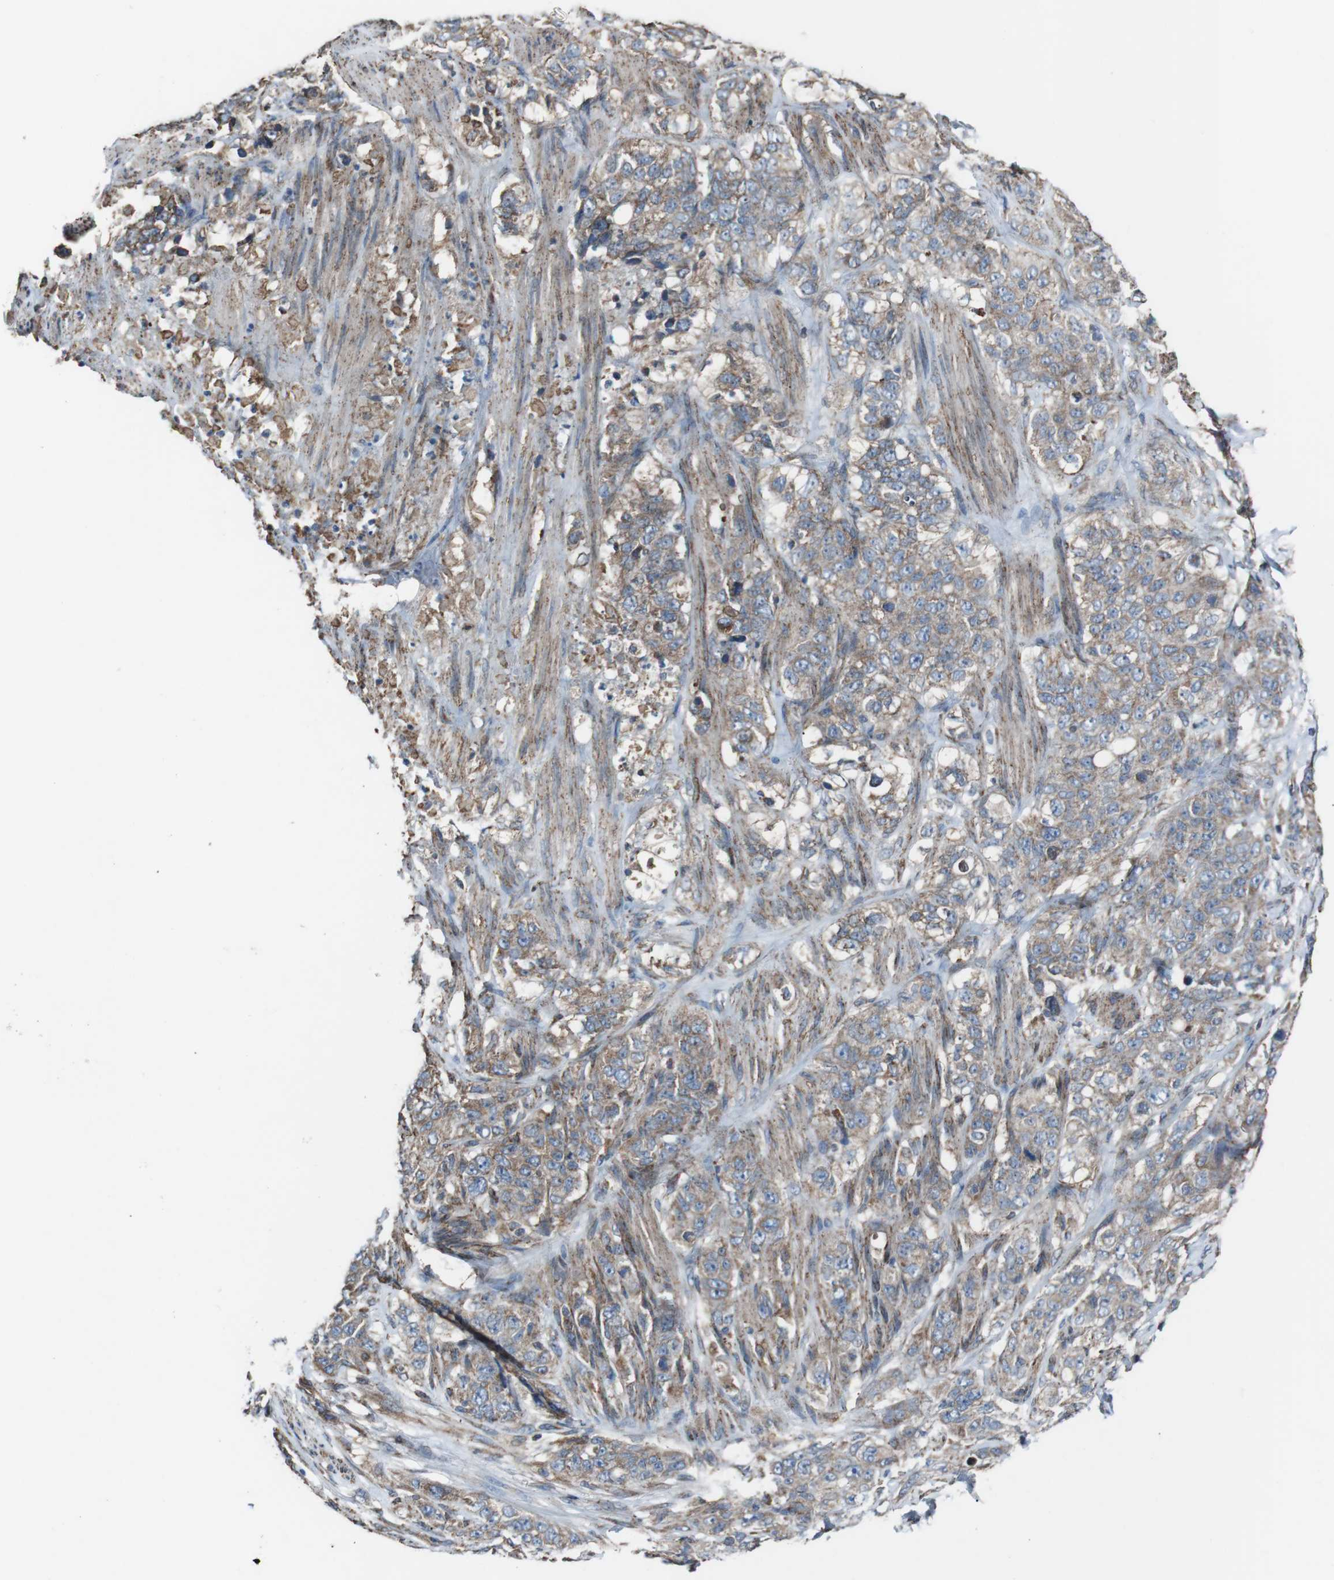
{"staining": {"intensity": "weak", "quantity": ">75%", "location": "cytoplasmic/membranous"}, "tissue": "stomach cancer", "cell_type": "Tumor cells", "image_type": "cancer", "snomed": [{"axis": "morphology", "description": "Adenocarcinoma, NOS"}, {"axis": "topography", "description": "Stomach"}], "caption": "IHC (DAB (3,3'-diaminobenzidine)) staining of stomach adenocarcinoma displays weak cytoplasmic/membranous protein expression in approximately >75% of tumor cells.", "gene": "CISD2", "patient": {"sex": "male", "age": 48}}